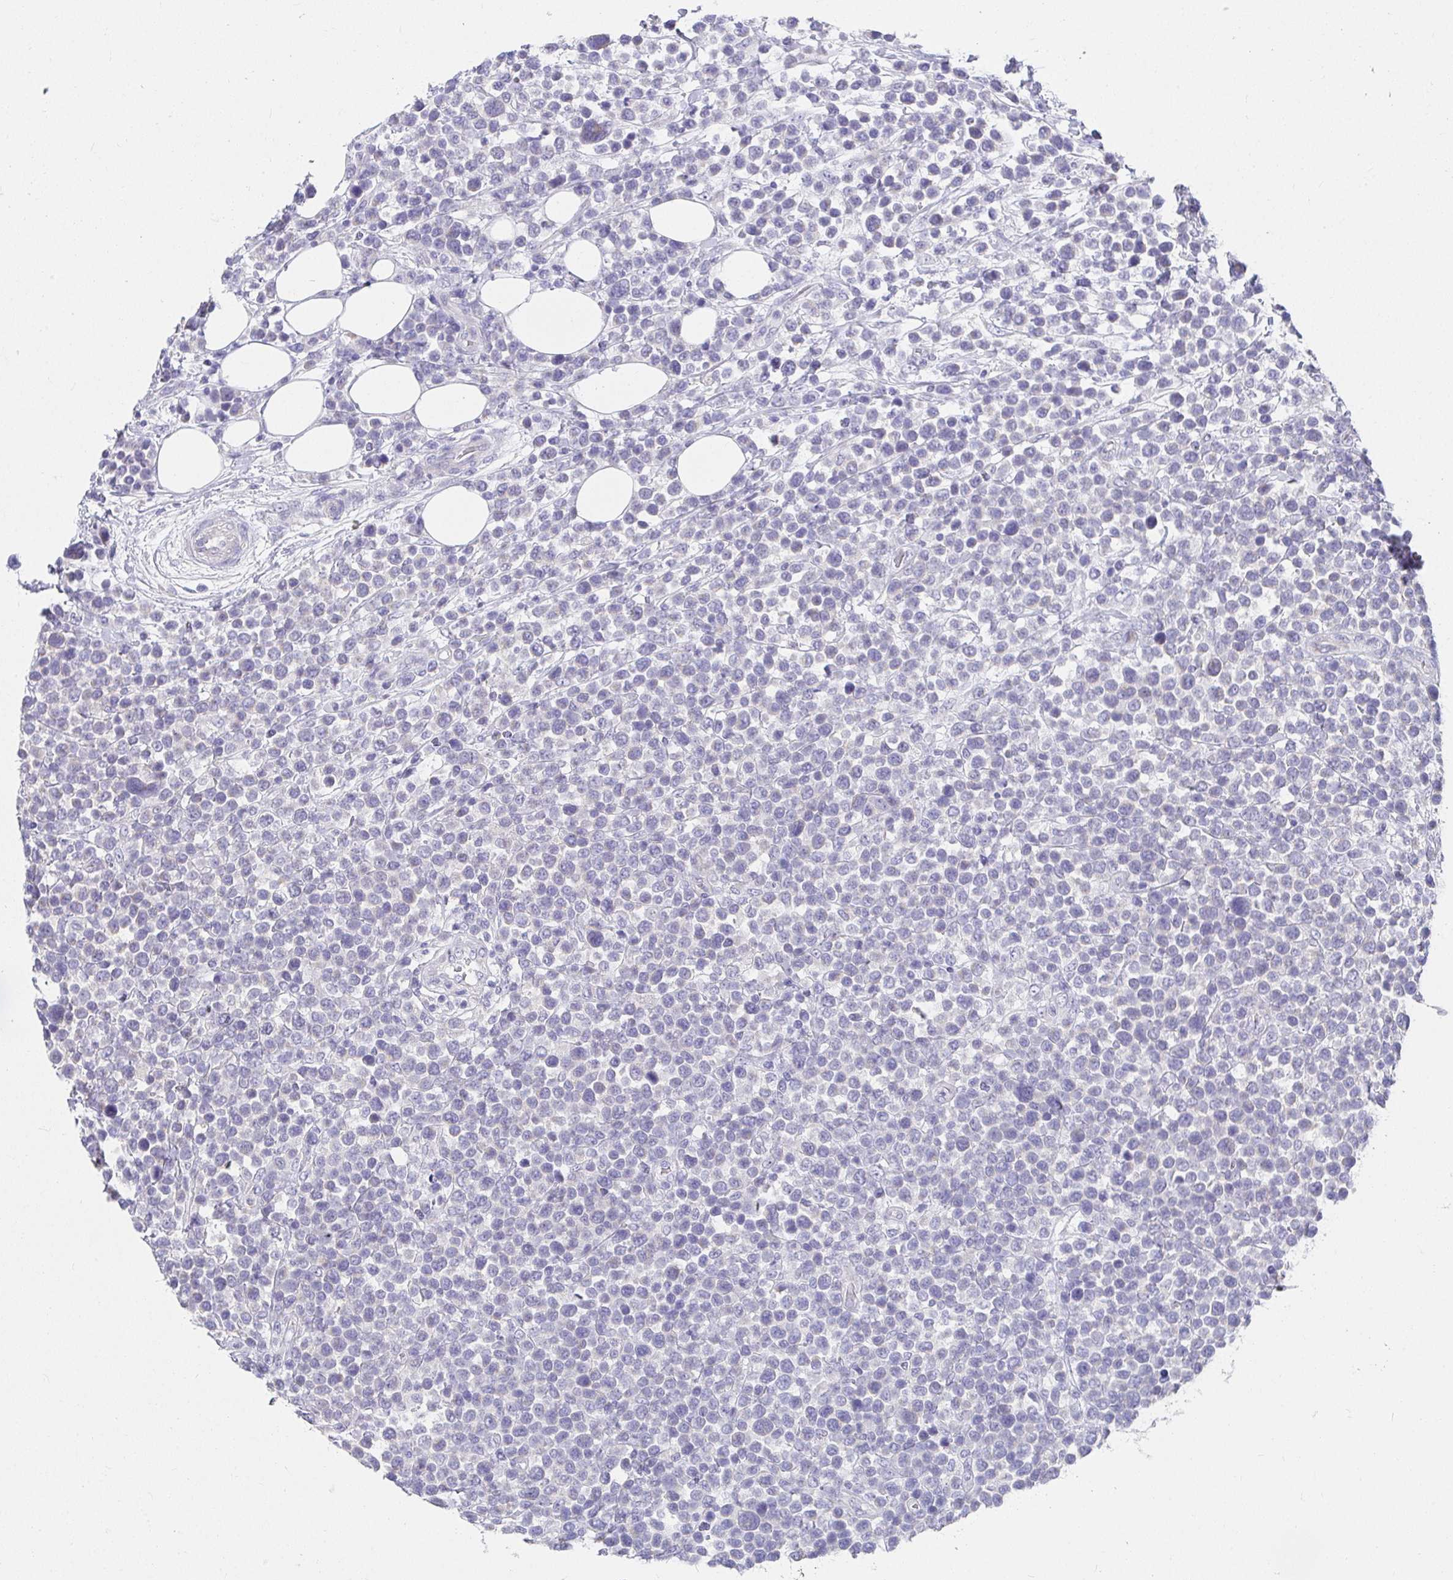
{"staining": {"intensity": "negative", "quantity": "none", "location": "none"}, "tissue": "lymphoma", "cell_type": "Tumor cells", "image_type": "cancer", "snomed": [{"axis": "morphology", "description": "Malignant lymphoma, non-Hodgkin's type, Low grade"}, {"axis": "topography", "description": "Lymph node"}], "caption": "Protein analysis of lymphoma exhibits no significant expression in tumor cells.", "gene": "VGLL1", "patient": {"sex": "male", "age": 60}}